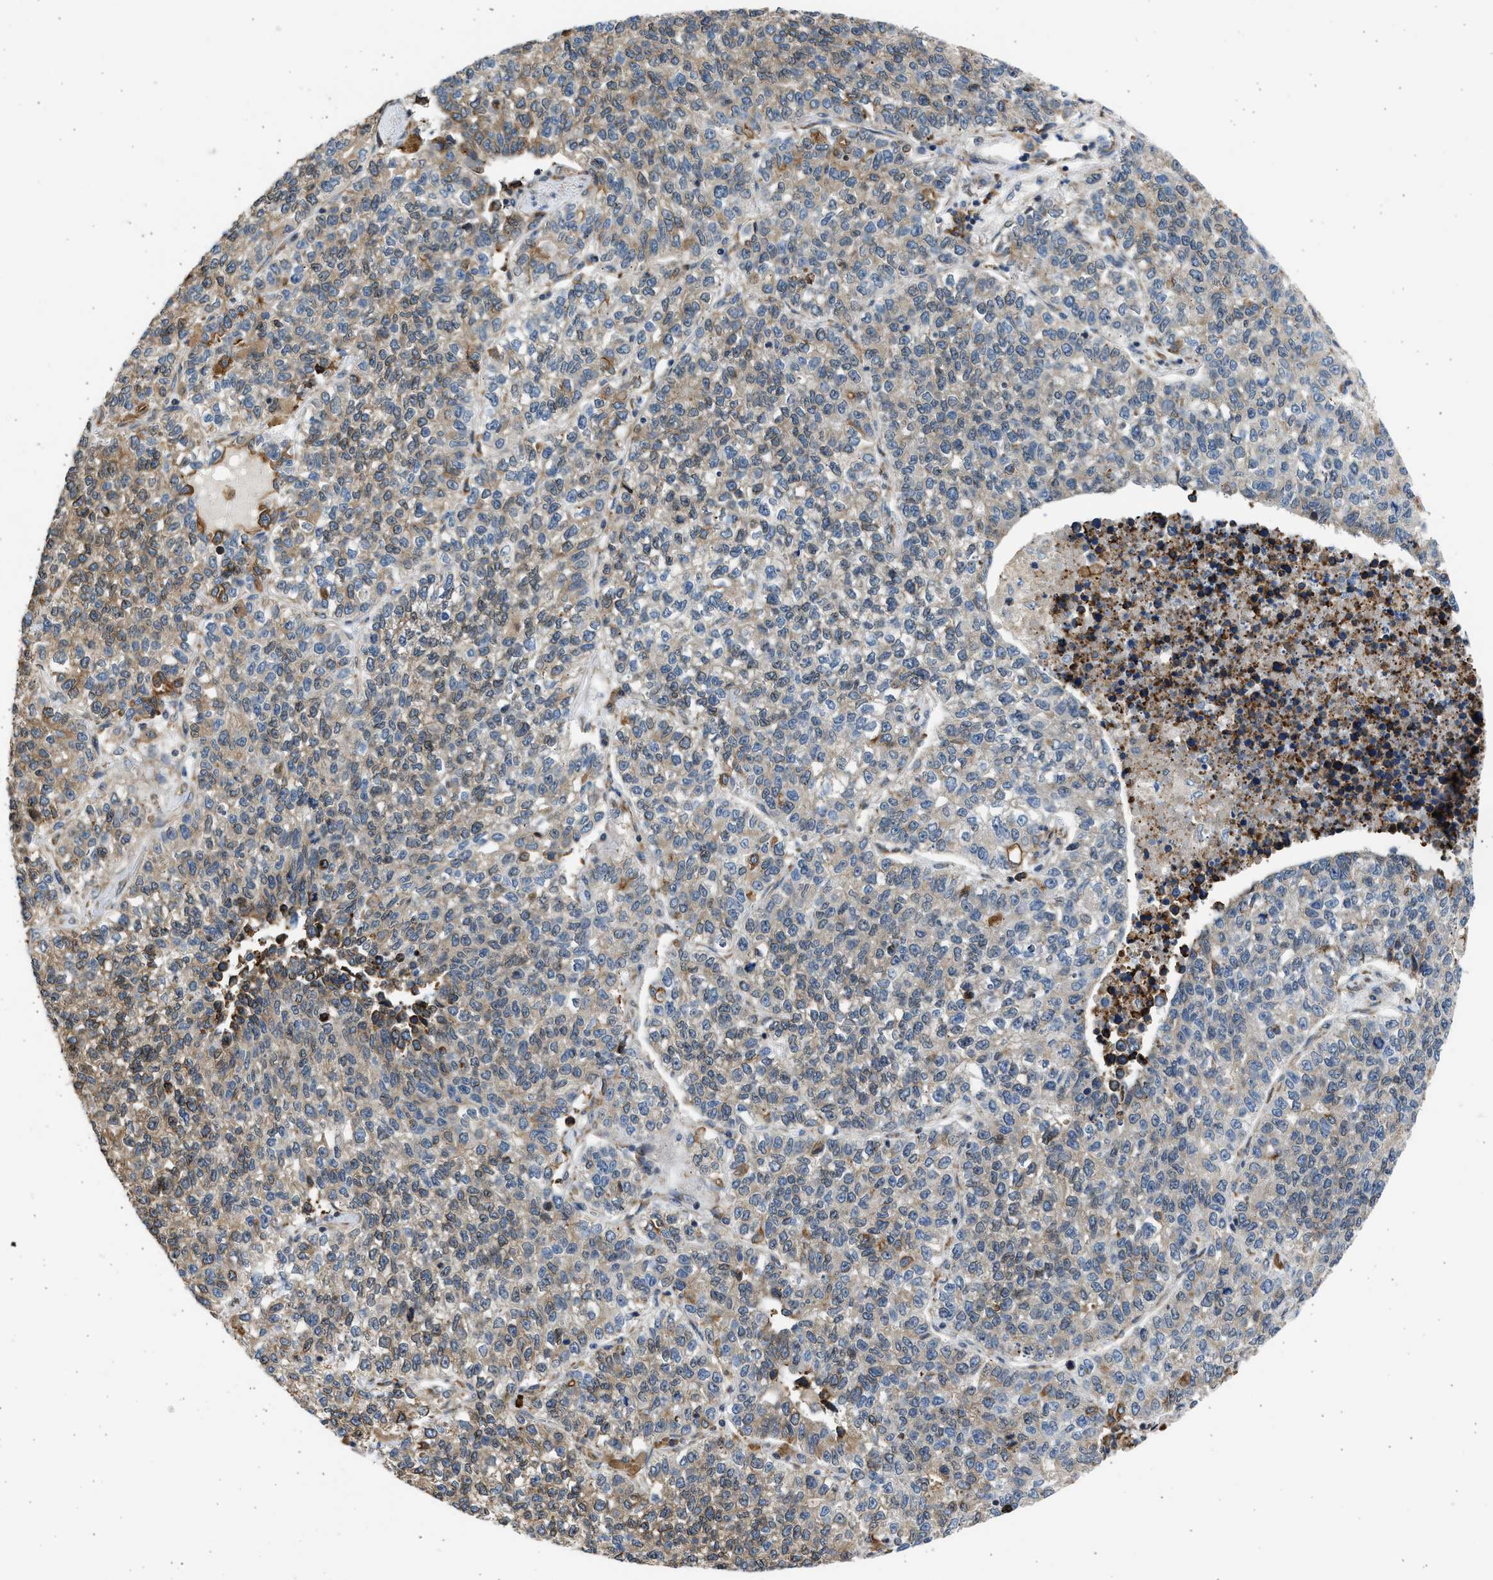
{"staining": {"intensity": "weak", "quantity": "<25%", "location": "cytoplasmic/membranous"}, "tissue": "lung cancer", "cell_type": "Tumor cells", "image_type": "cancer", "snomed": [{"axis": "morphology", "description": "Adenocarcinoma, NOS"}, {"axis": "topography", "description": "Lung"}], "caption": "Tumor cells are negative for protein expression in human lung cancer. (Immunohistochemistry (ihc), brightfield microscopy, high magnification).", "gene": "PLD2", "patient": {"sex": "male", "age": 49}}